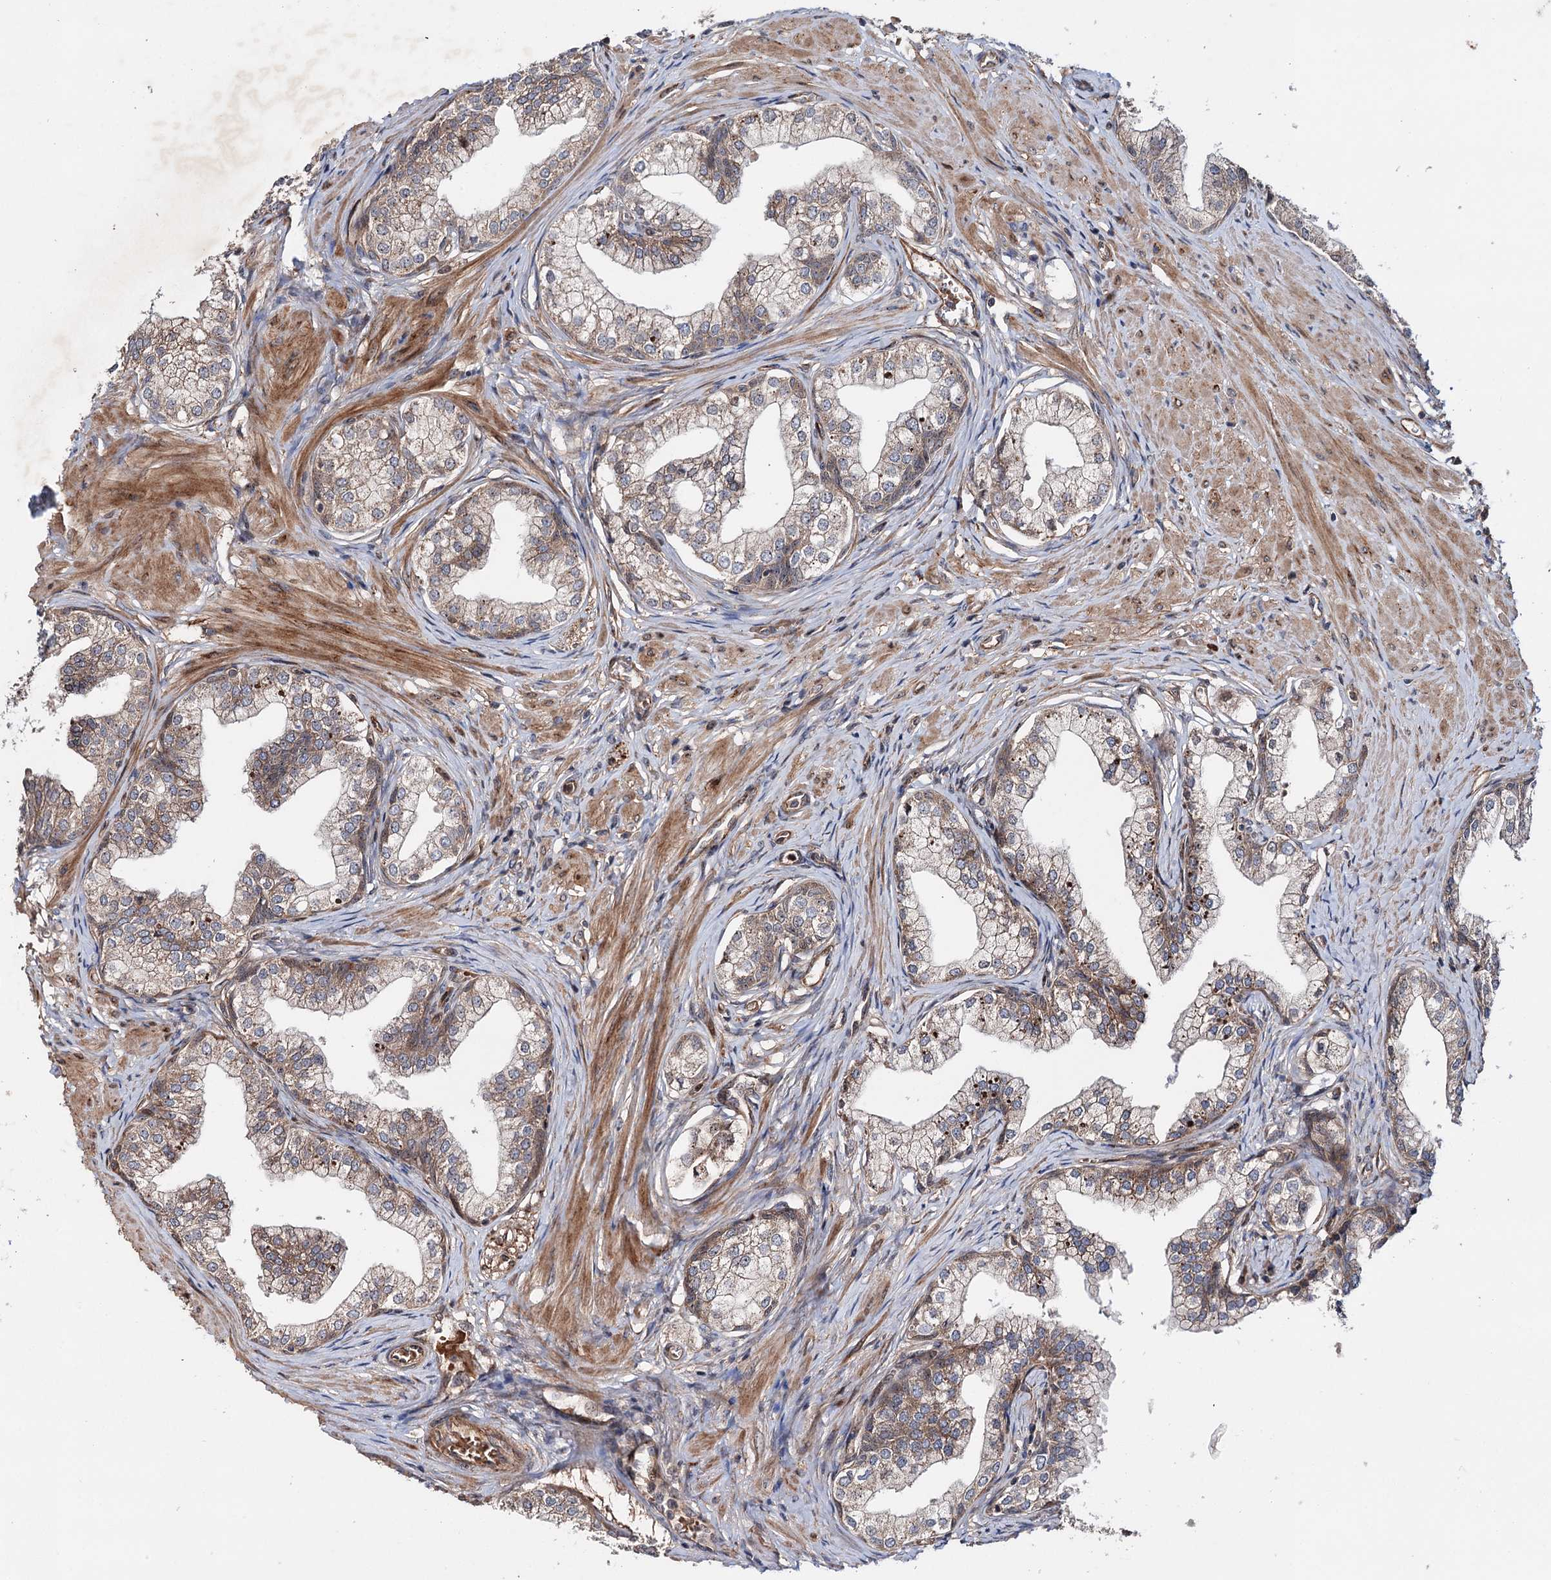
{"staining": {"intensity": "moderate", "quantity": ">75%", "location": "cytoplasmic/membranous"}, "tissue": "prostate", "cell_type": "Glandular cells", "image_type": "normal", "snomed": [{"axis": "morphology", "description": "Normal tissue, NOS"}, {"axis": "topography", "description": "Prostate"}], "caption": "DAB immunohistochemical staining of normal human prostate displays moderate cytoplasmic/membranous protein positivity in about >75% of glandular cells. The protein of interest is shown in brown color, while the nuclei are stained blue.", "gene": "PTDSS2", "patient": {"sex": "male", "age": 60}}